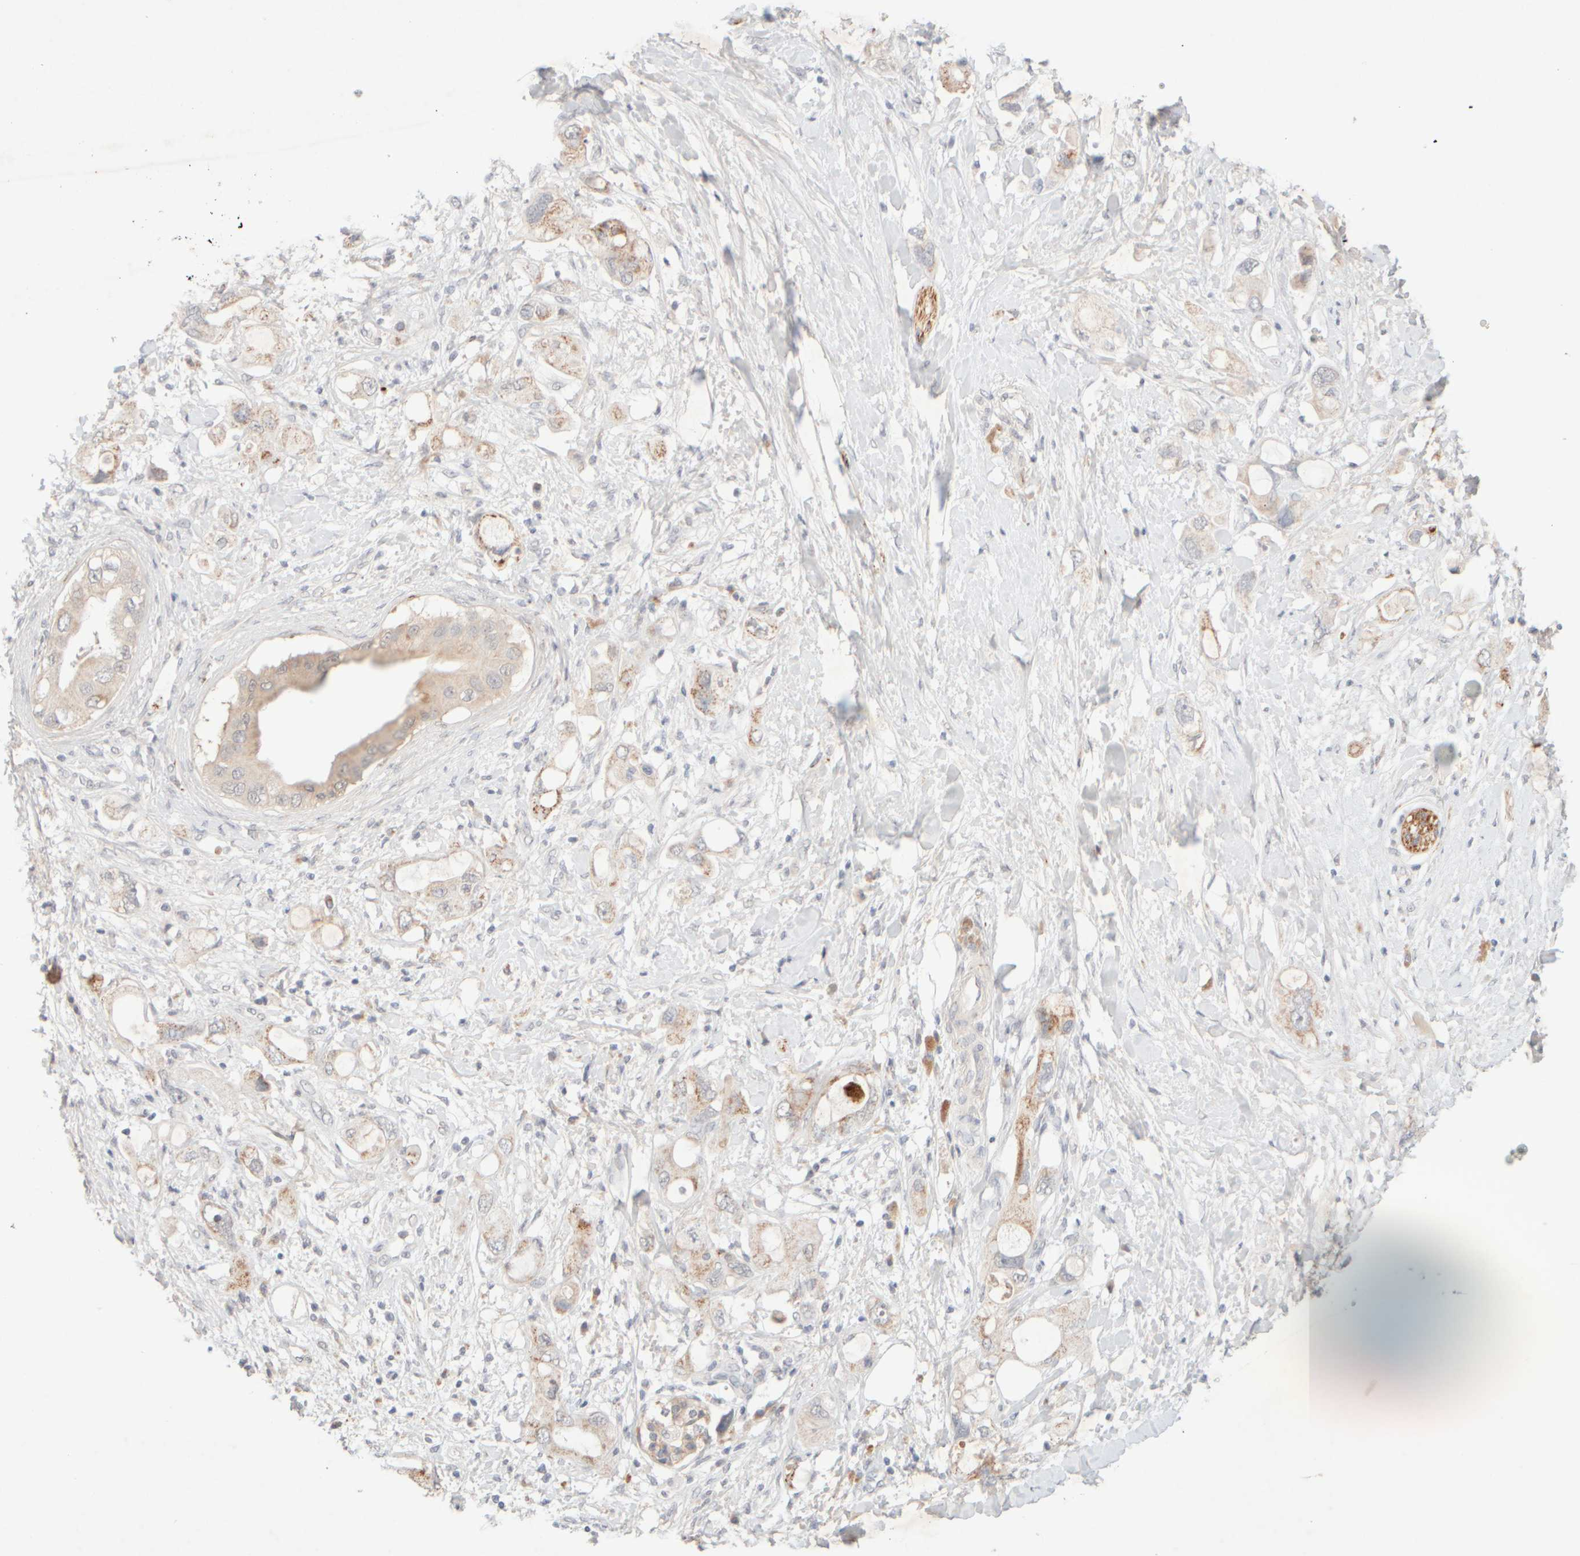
{"staining": {"intensity": "weak", "quantity": ">75%", "location": "cytoplasmic/membranous"}, "tissue": "pancreatic cancer", "cell_type": "Tumor cells", "image_type": "cancer", "snomed": [{"axis": "morphology", "description": "Adenocarcinoma, NOS"}, {"axis": "topography", "description": "Pancreas"}], "caption": "There is low levels of weak cytoplasmic/membranous staining in tumor cells of pancreatic cancer (adenocarcinoma), as demonstrated by immunohistochemical staining (brown color).", "gene": "SNTB1", "patient": {"sex": "female", "age": 56}}